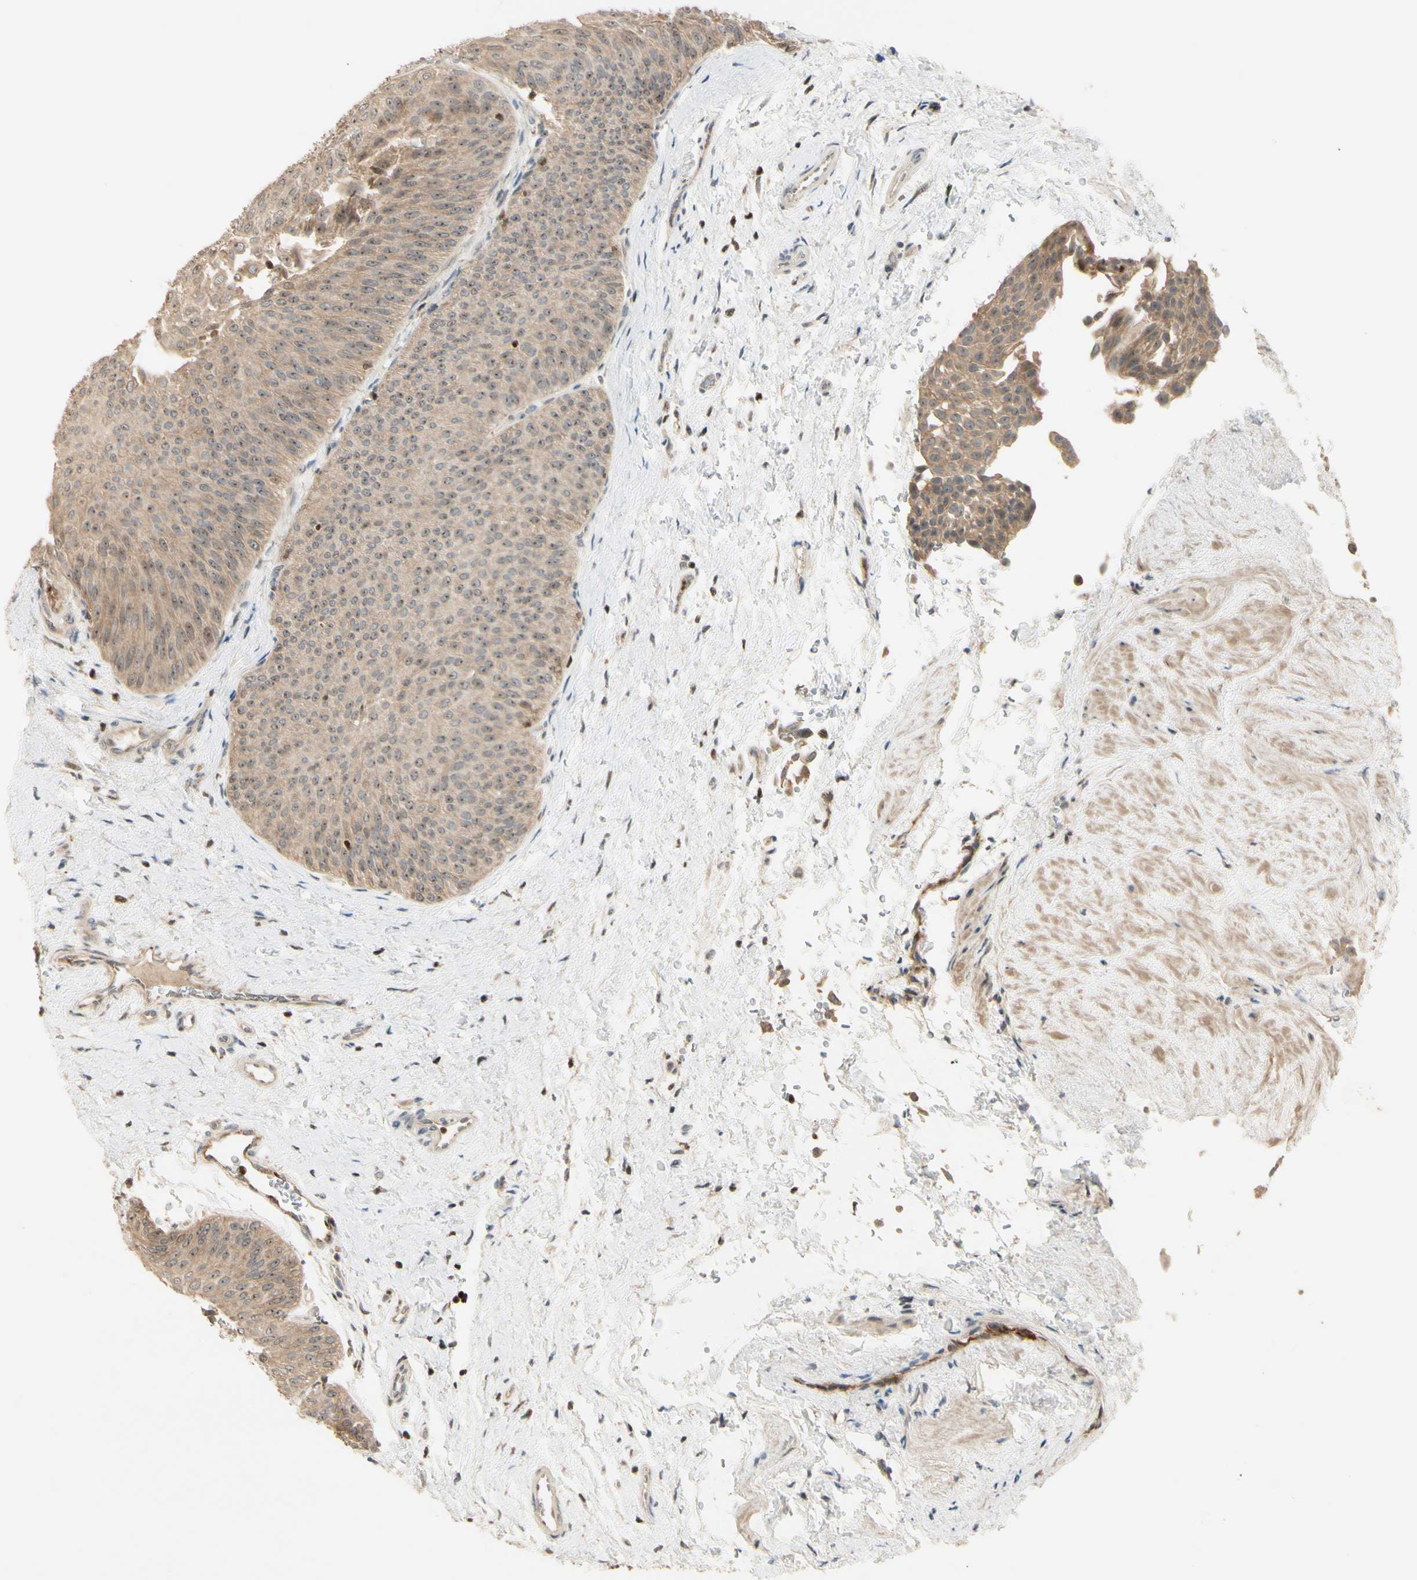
{"staining": {"intensity": "weak", "quantity": ">75%", "location": "cytoplasmic/membranous"}, "tissue": "urothelial cancer", "cell_type": "Tumor cells", "image_type": "cancer", "snomed": [{"axis": "morphology", "description": "Urothelial carcinoma, Low grade"}, {"axis": "topography", "description": "Urinary bladder"}], "caption": "Urothelial cancer tissue shows weak cytoplasmic/membranous positivity in approximately >75% of tumor cells", "gene": "NFYA", "patient": {"sex": "female", "age": 60}}